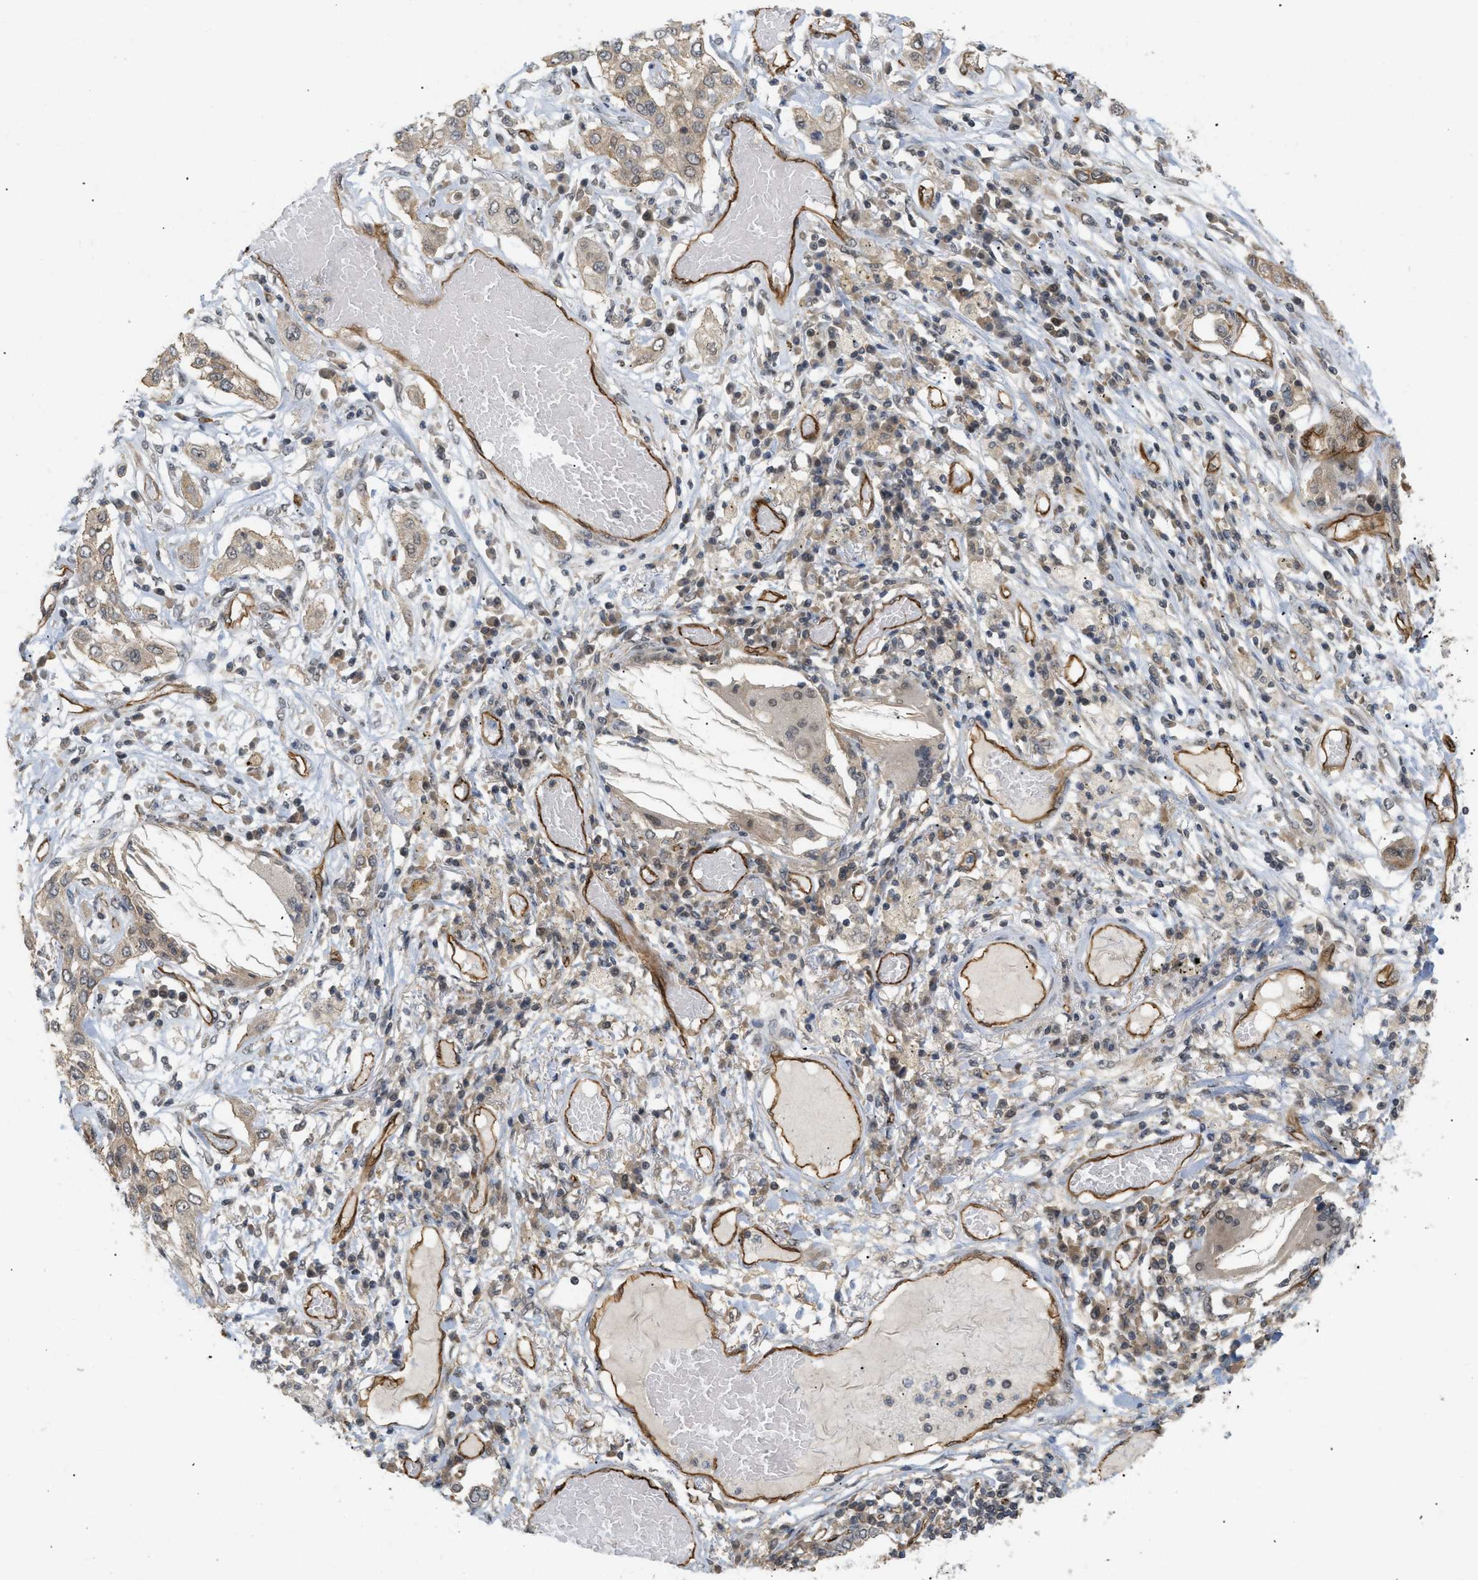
{"staining": {"intensity": "moderate", "quantity": "25%-75%", "location": "cytoplasmic/membranous"}, "tissue": "lung cancer", "cell_type": "Tumor cells", "image_type": "cancer", "snomed": [{"axis": "morphology", "description": "Squamous cell carcinoma, NOS"}, {"axis": "topography", "description": "Lung"}], "caption": "Lung cancer (squamous cell carcinoma) stained for a protein displays moderate cytoplasmic/membranous positivity in tumor cells. Using DAB (3,3'-diaminobenzidine) (brown) and hematoxylin (blue) stains, captured at high magnification using brightfield microscopy.", "gene": "PALMD", "patient": {"sex": "male", "age": 71}}